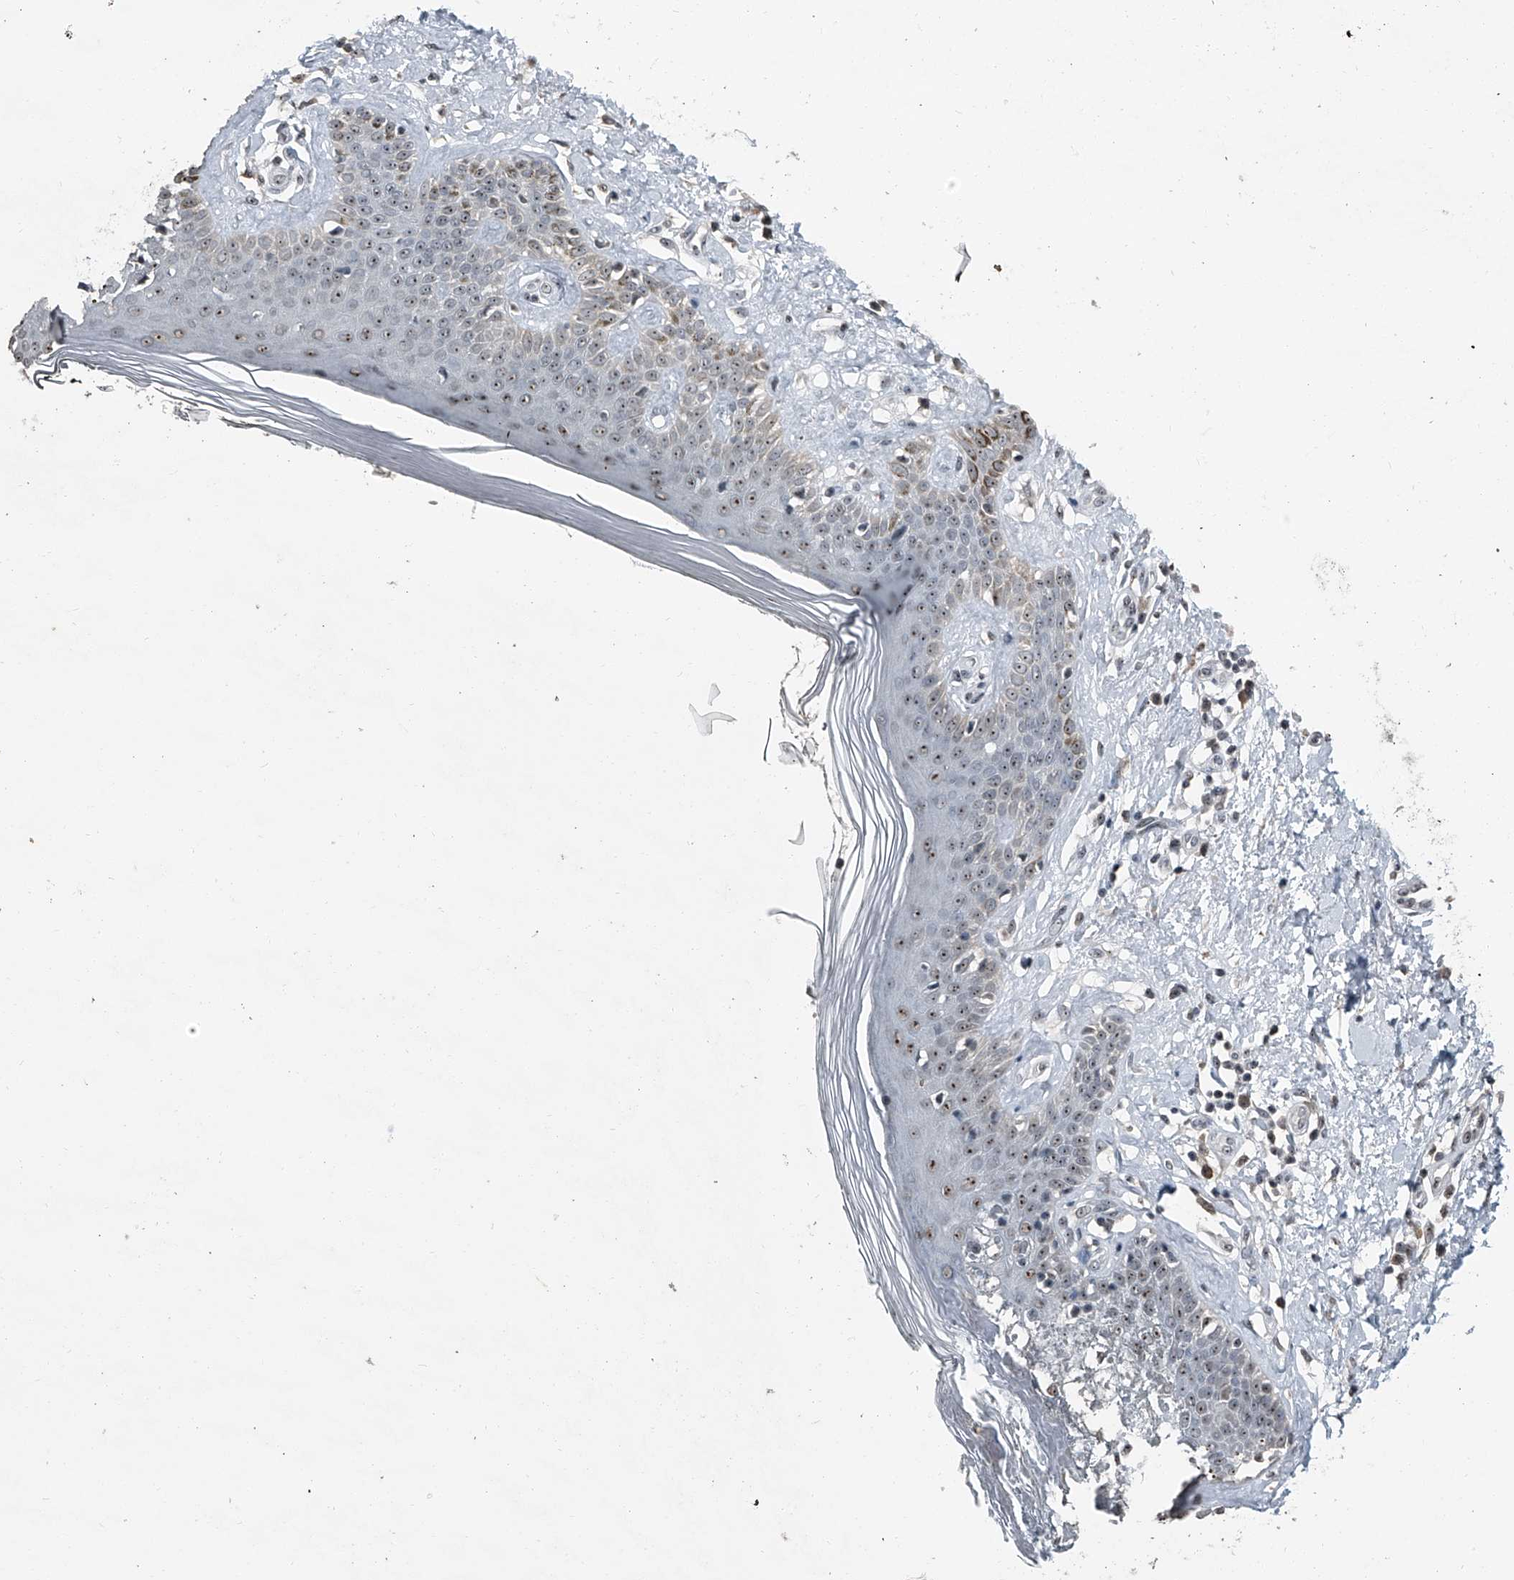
{"staining": {"intensity": "weak", "quantity": ">75%", "location": "nuclear"}, "tissue": "skin", "cell_type": "Fibroblasts", "image_type": "normal", "snomed": [{"axis": "morphology", "description": "Normal tissue, NOS"}, {"axis": "topography", "description": "Skin"}], "caption": "This is an image of IHC staining of normal skin, which shows weak positivity in the nuclear of fibroblasts.", "gene": "TCOF1", "patient": {"sex": "female", "age": 64}}